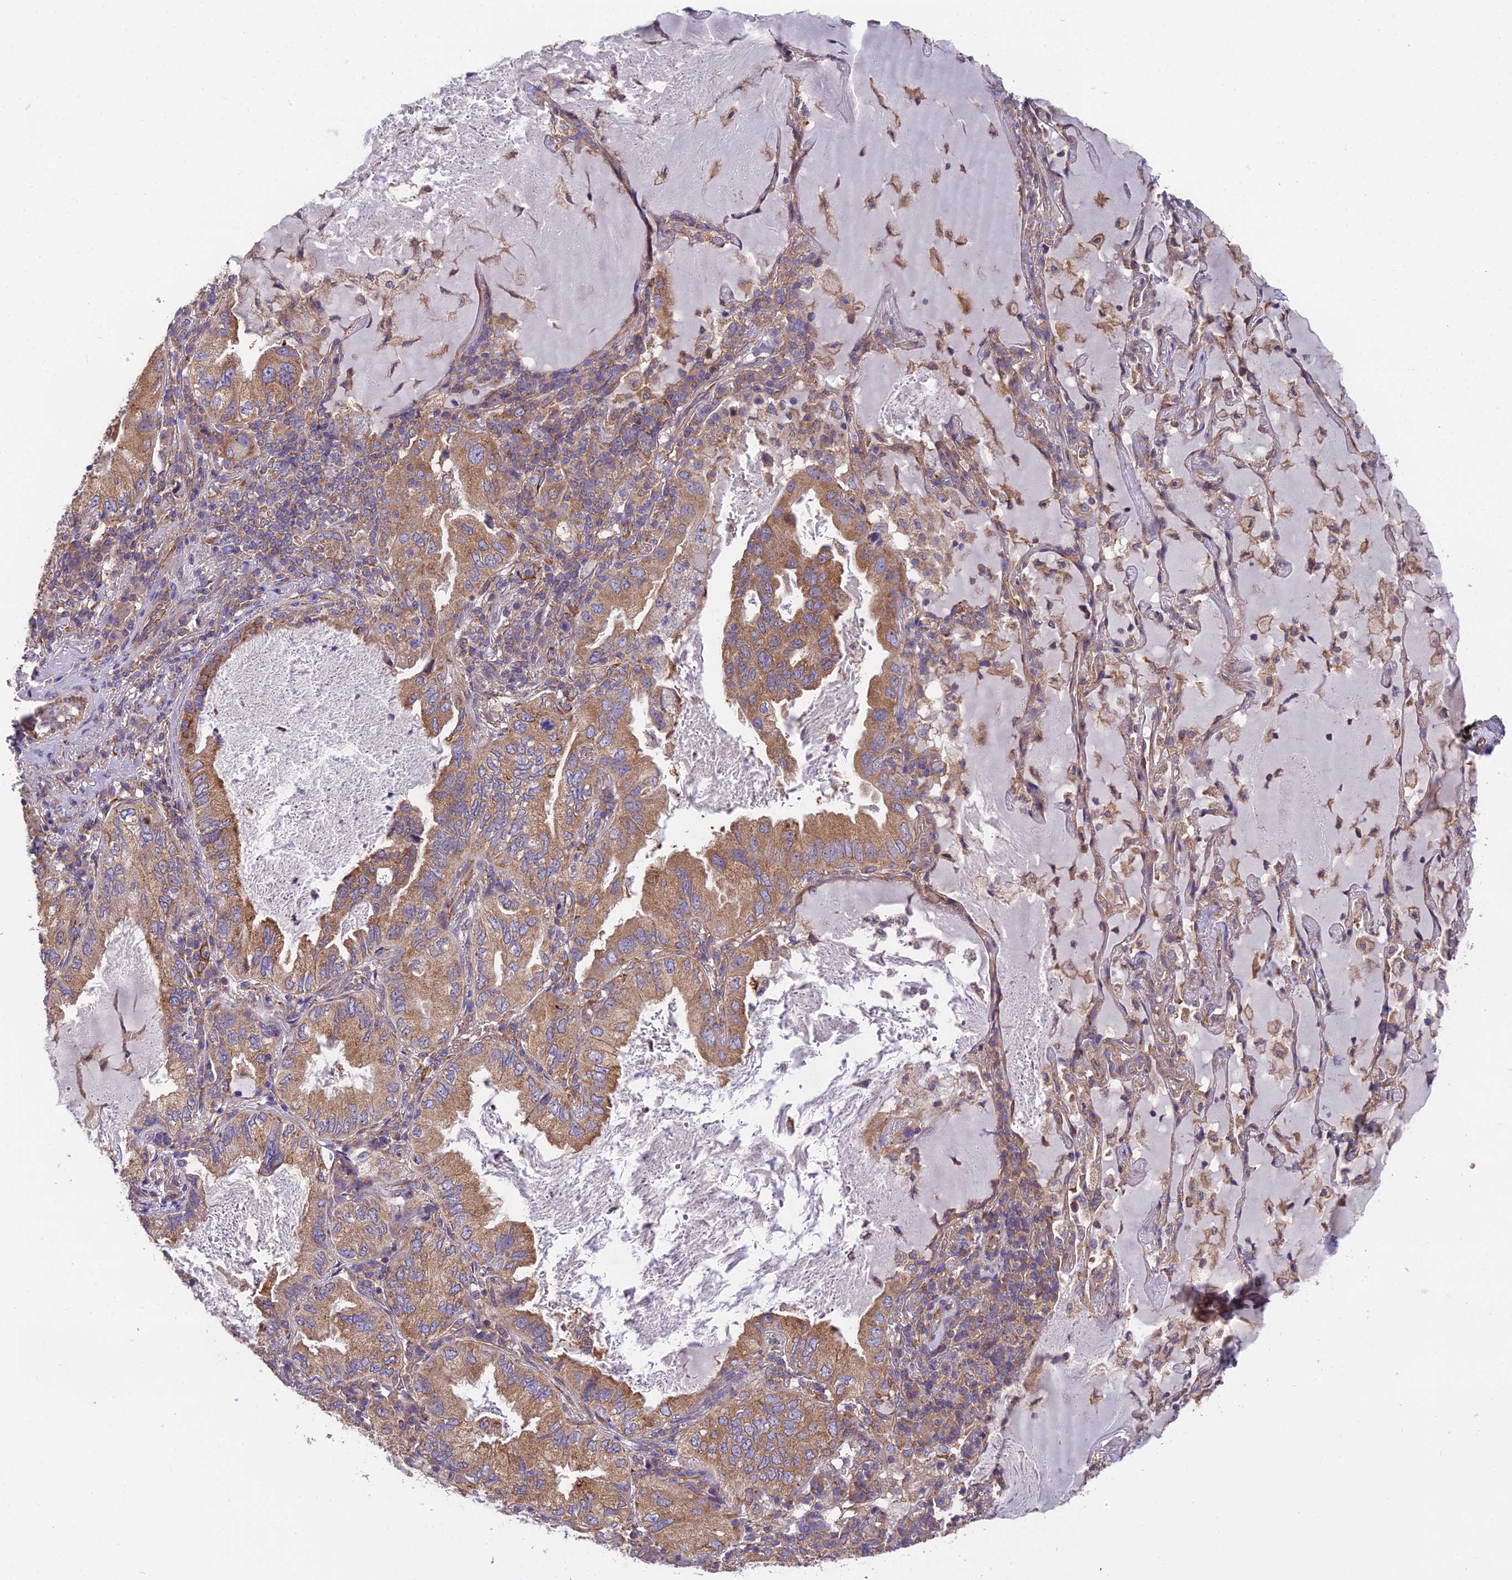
{"staining": {"intensity": "moderate", "quantity": ">75%", "location": "cytoplasmic/membranous"}, "tissue": "lung cancer", "cell_type": "Tumor cells", "image_type": "cancer", "snomed": [{"axis": "morphology", "description": "Adenocarcinoma, NOS"}, {"axis": "topography", "description": "Lung"}], "caption": "The image reveals immunohistochemical staining of adenocarcinoma (lung). There is moderate cytoplasmic/membranous staining is appreciated in about >75% of tumor cells. (brown staining indicates protein expression, while blue staining denotes nuclei).", "gene": "BLOC1S4", "patient": {"sex": "female", "age": 69}}